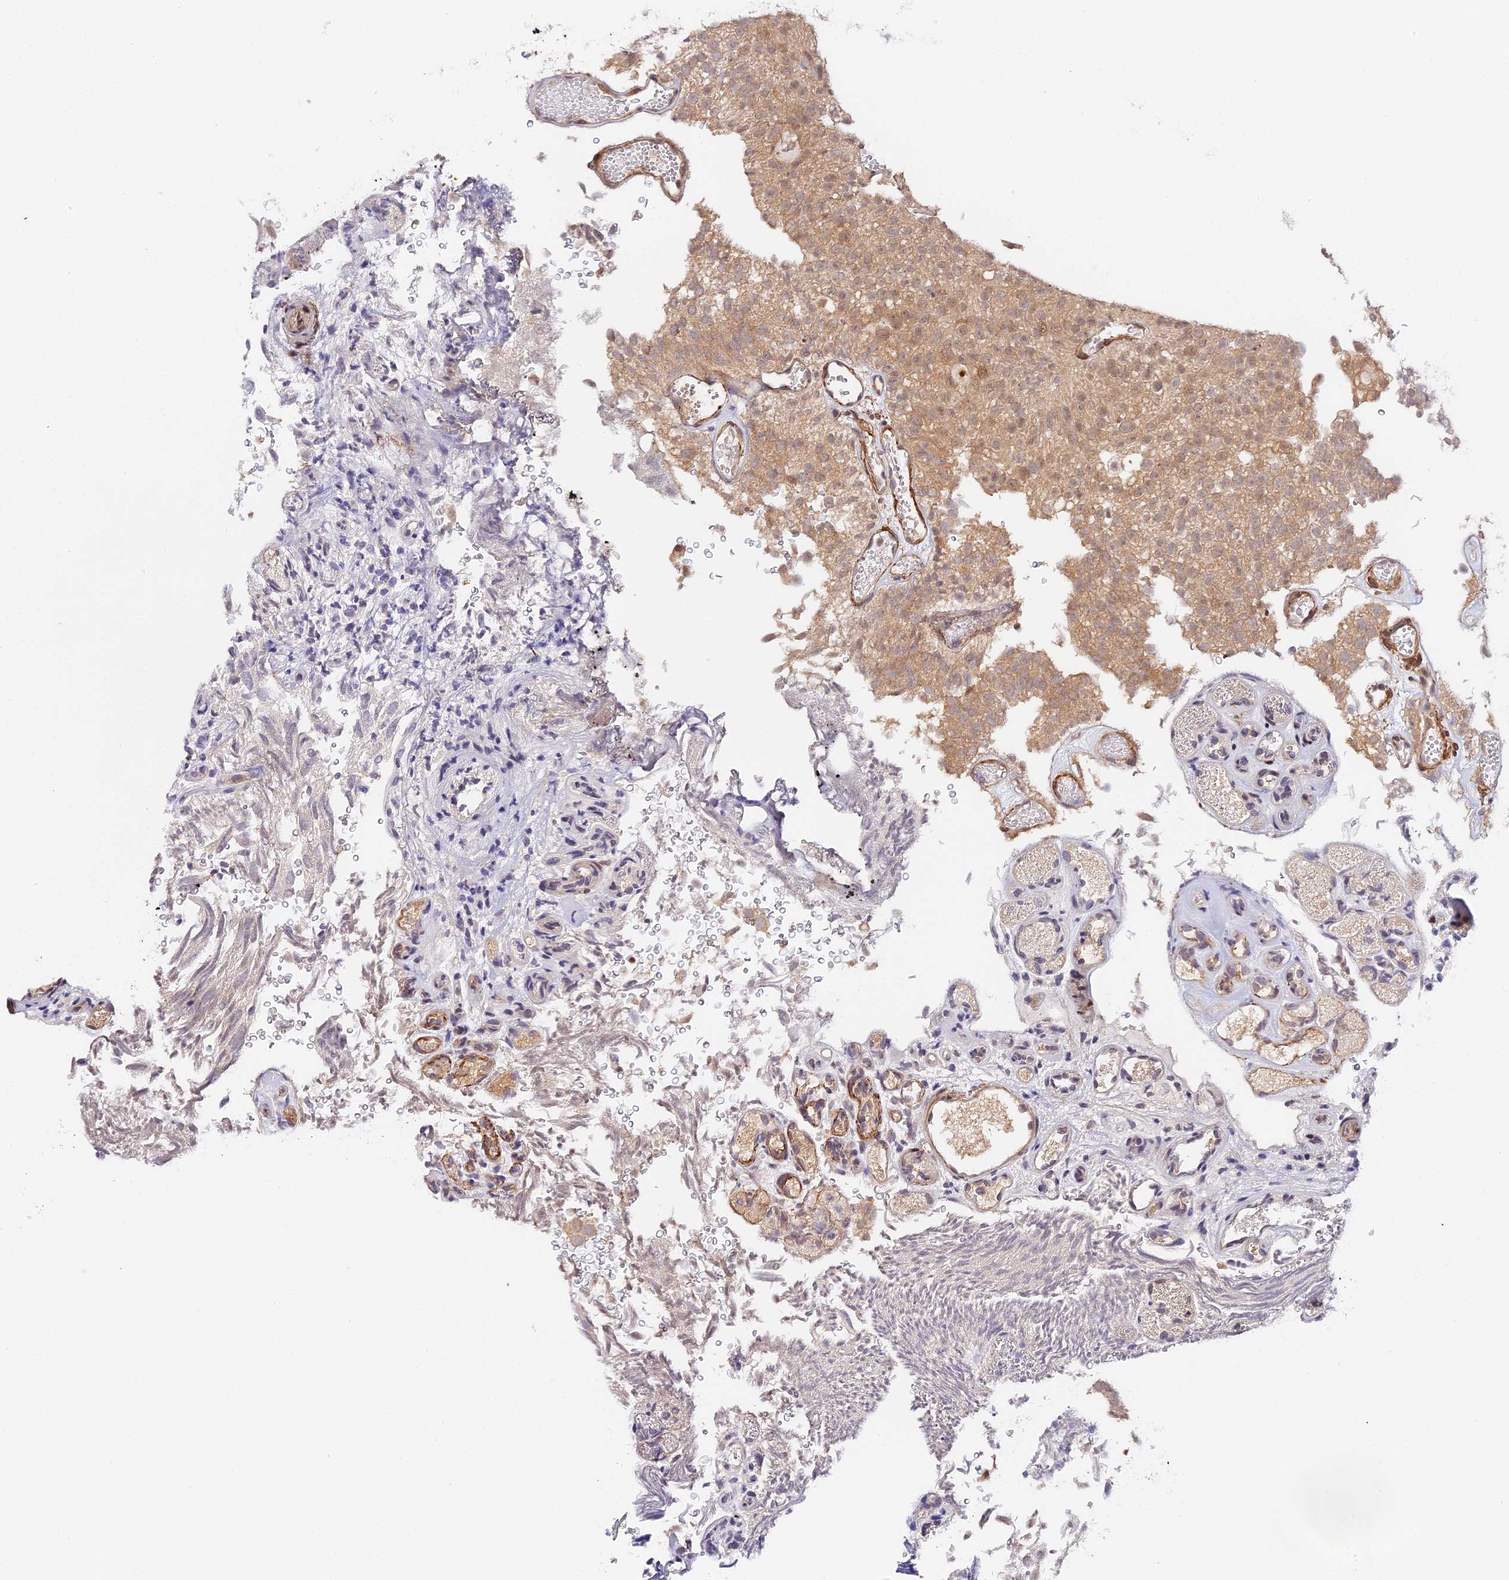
{"staining": {"intensity": "weak", "quantity": ">75%", "location": "cytoplasmic/membranous,nuclear"}, "tissue": "urothelial cancer", "cell_type": "Tumor cells", "image_type": "cancer", "snomed": [{"axis": "morphology", "description": "Urothelial carcinoma, Low grade"}, {"axis": "topography", "description": "Urinary bladder"}], "caption": "The image displays immunohistochemical staining of urothelial cancer. There is weak cytoplasmic/membranous and nuclear expression is appreciated in approximately >75% of tumor cells.", "gene": "IMPACT", "patient": {"sex": "male", "age": 78}}